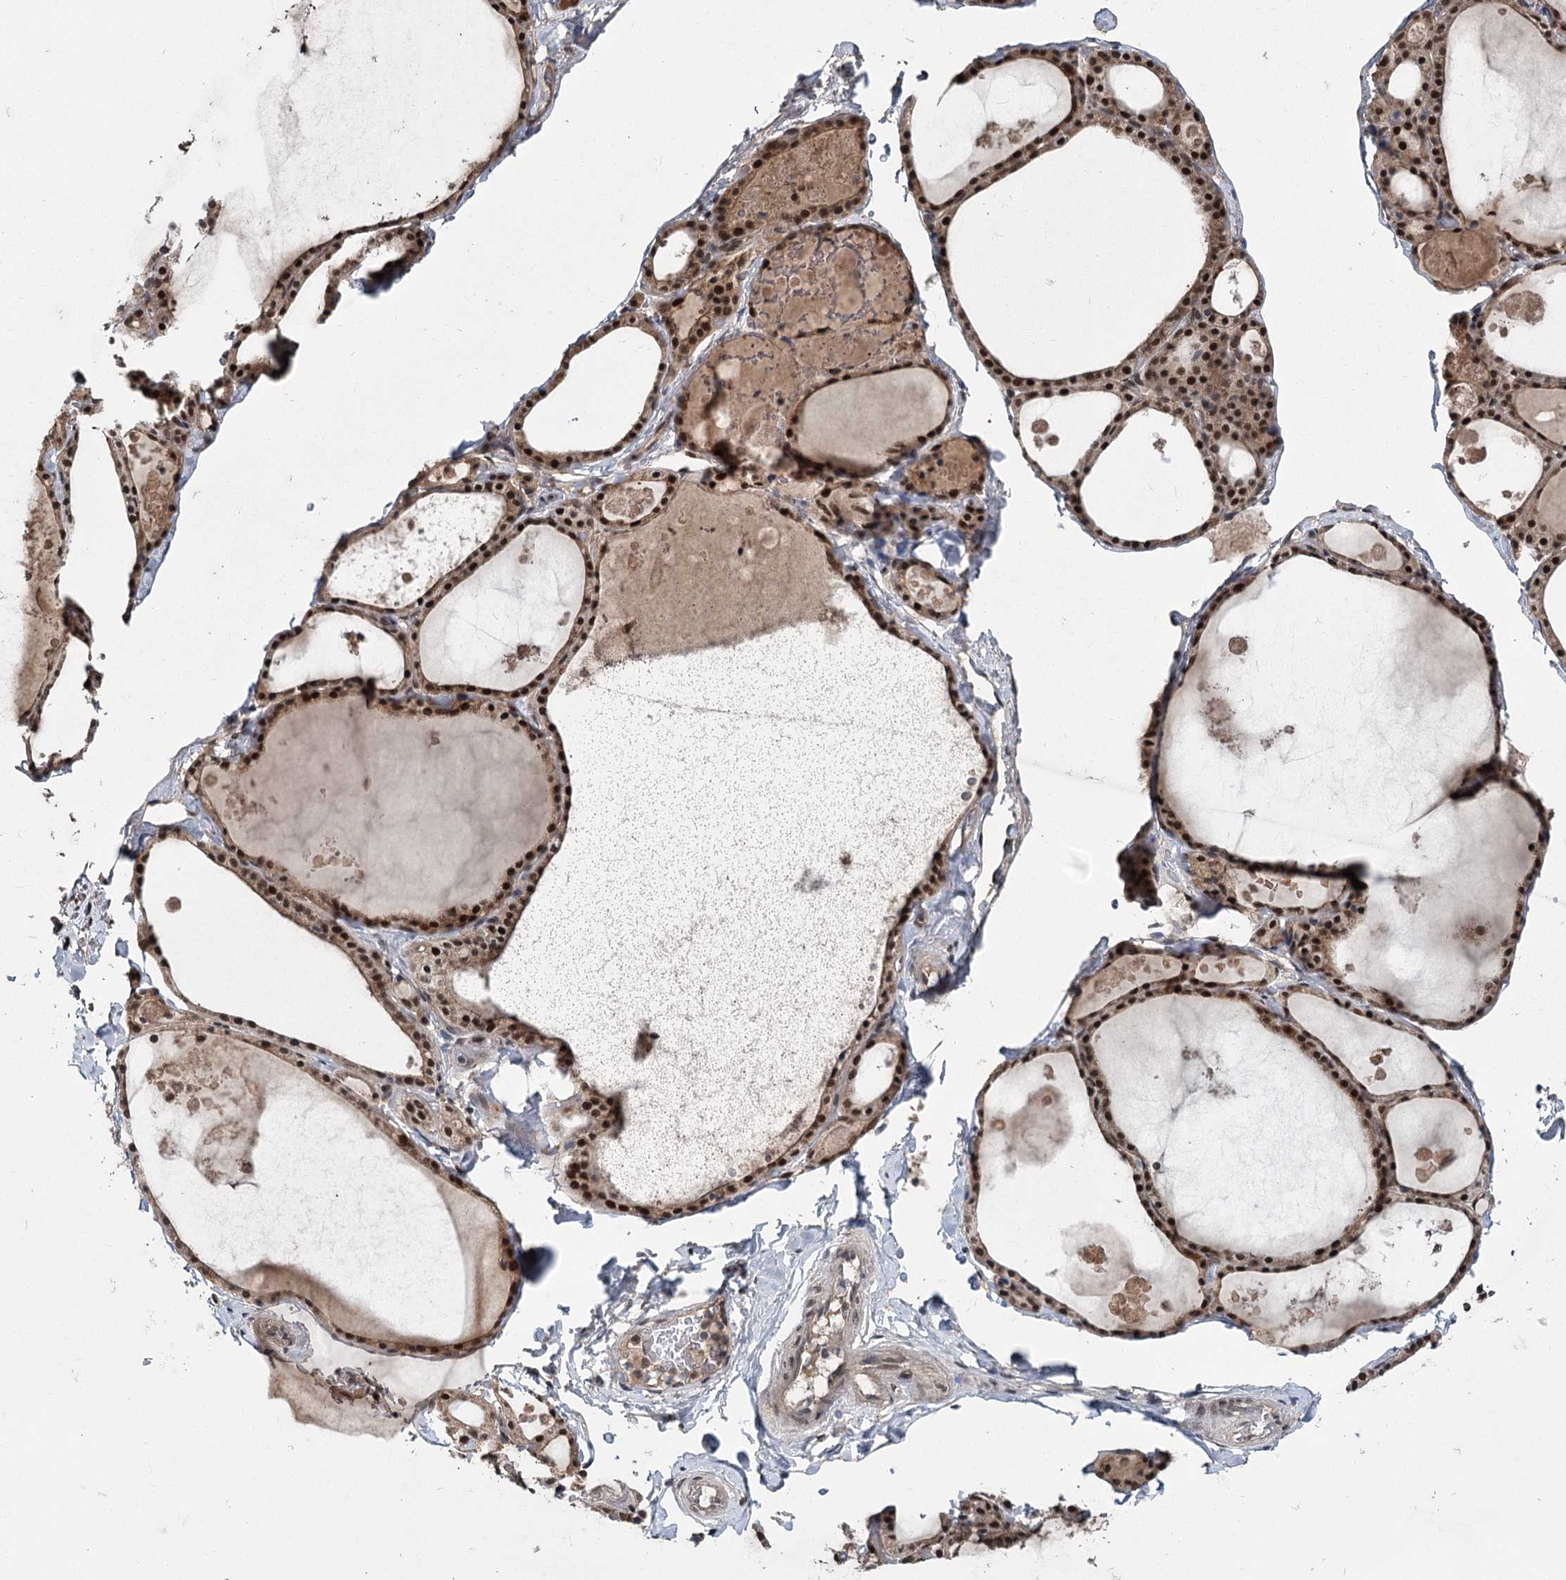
{"staining": {"intensity": "moderate", "quantity": ">75%", "location": "cytoplasmic/membranous,nuclear"}, "tissue": "thyroid gland", "cell_type": "Glandular cells", "image_type": "normal", "snomed": [{"axis": "morphology", "description": "Normal tissue, NOS"}, {"axis": "topography", "description": "Thyroid gland"}], "caption": "Immunohistochemistry (IHC) of normal human thyroid gland exhibits medium levels of moderate cytoplasmic/membranous,nuclear expression in approximately >75% of glandular cells.", "gene": "MYG1", "patient": {"sex": "male", "age": 56}}